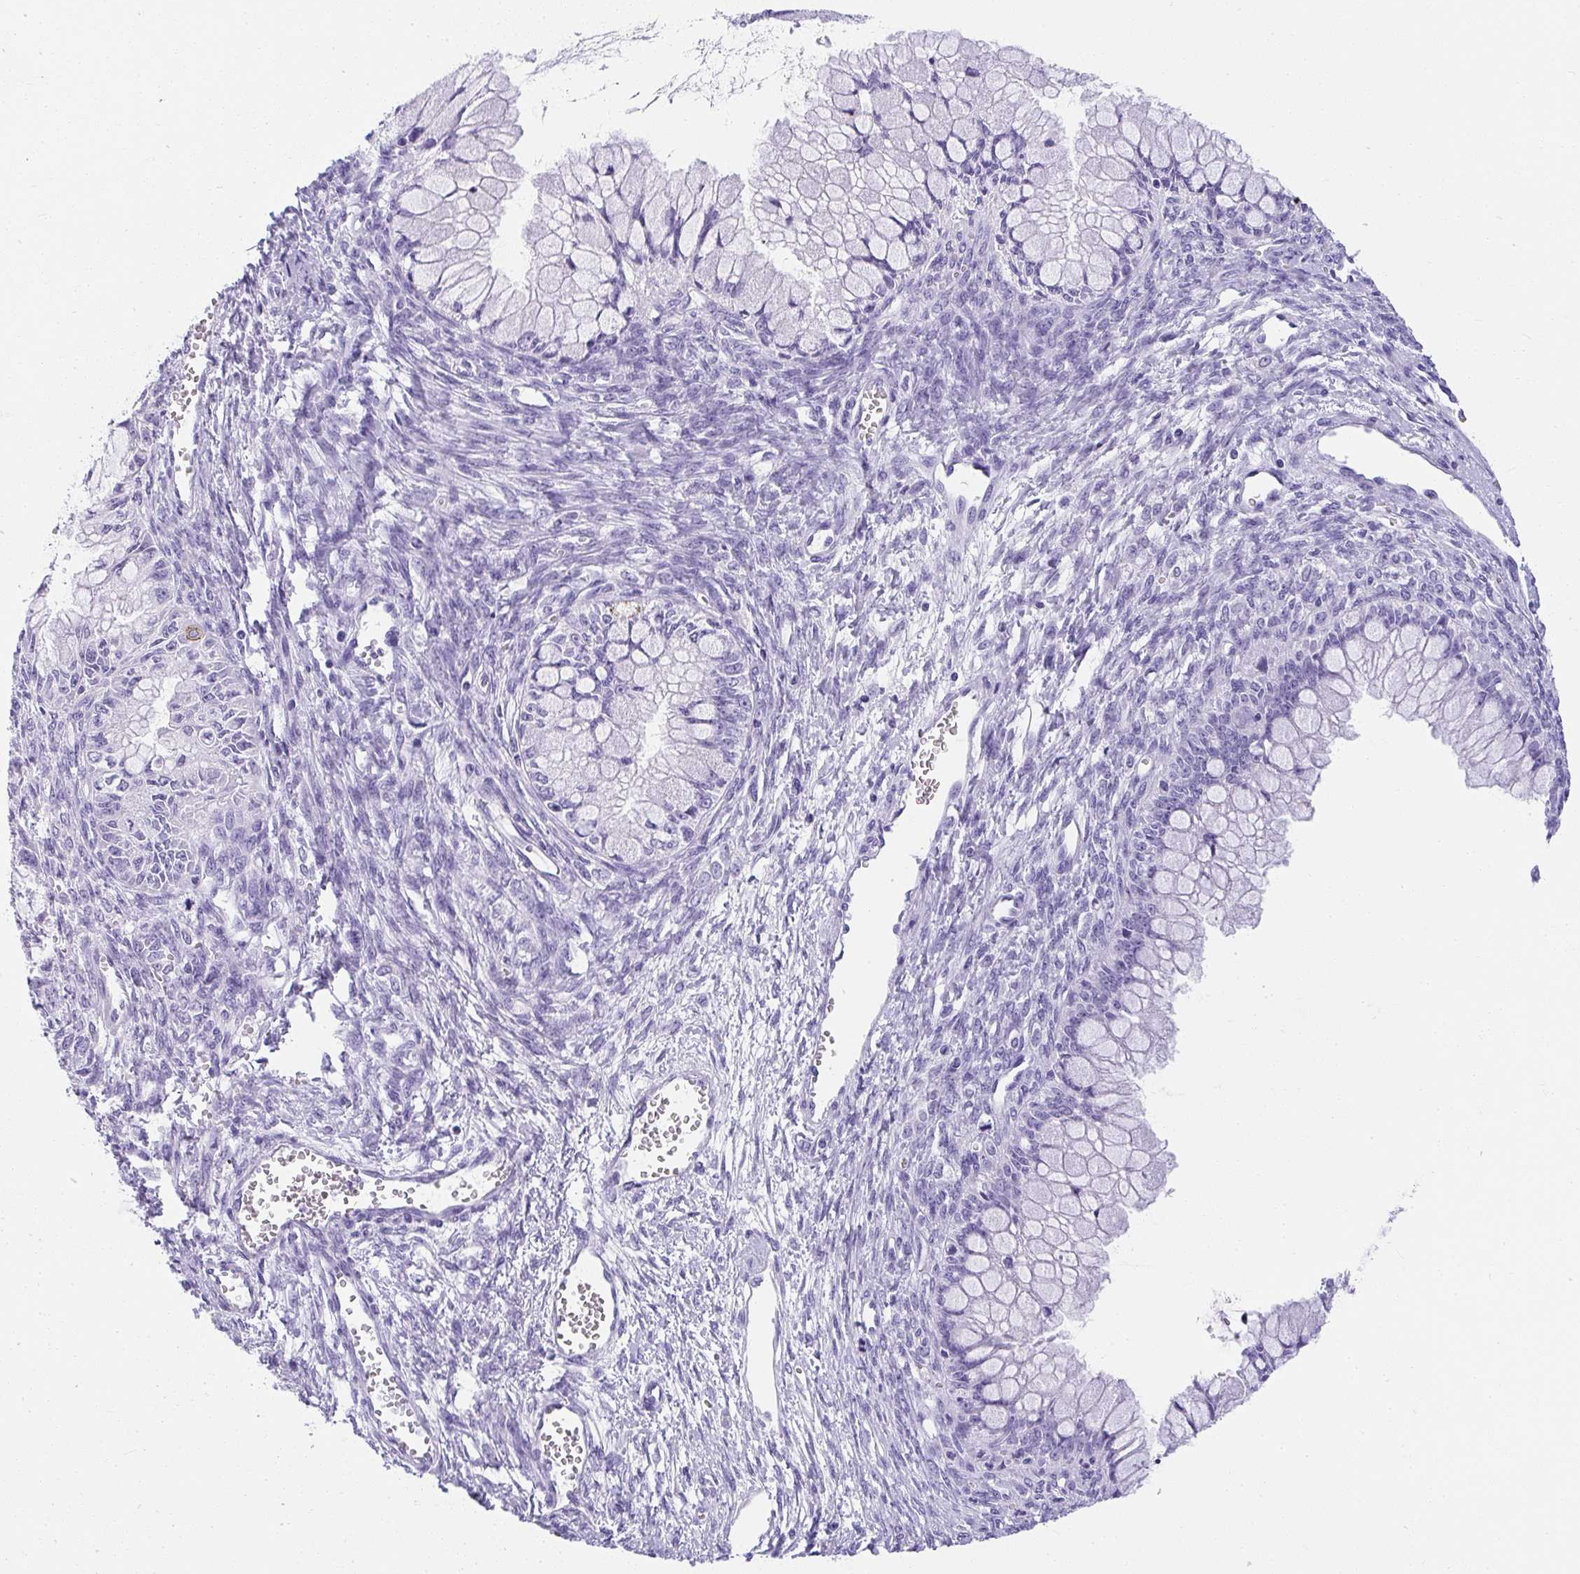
{"staining": {"intensity": "negative", "quantity": "none", "location": "none"}, "tissue": "ovarian cancer", "cell_type": "Tumor cells", "image_type": "cancer", "snomed": [{"axis": "morphology", "description": "Cystadenocarcinoma, mucinous, NOS"}, {"axis": "topography", "description": "Ovary"}], "caption": "Protein analysis of mucinous cystadenocarcinoma (ovarian) reveals no significant positivity in tumor cells. Nuclei are stained in blue.", "gene": "AVIL", "patient": {"sex": "female", "age": 34}}